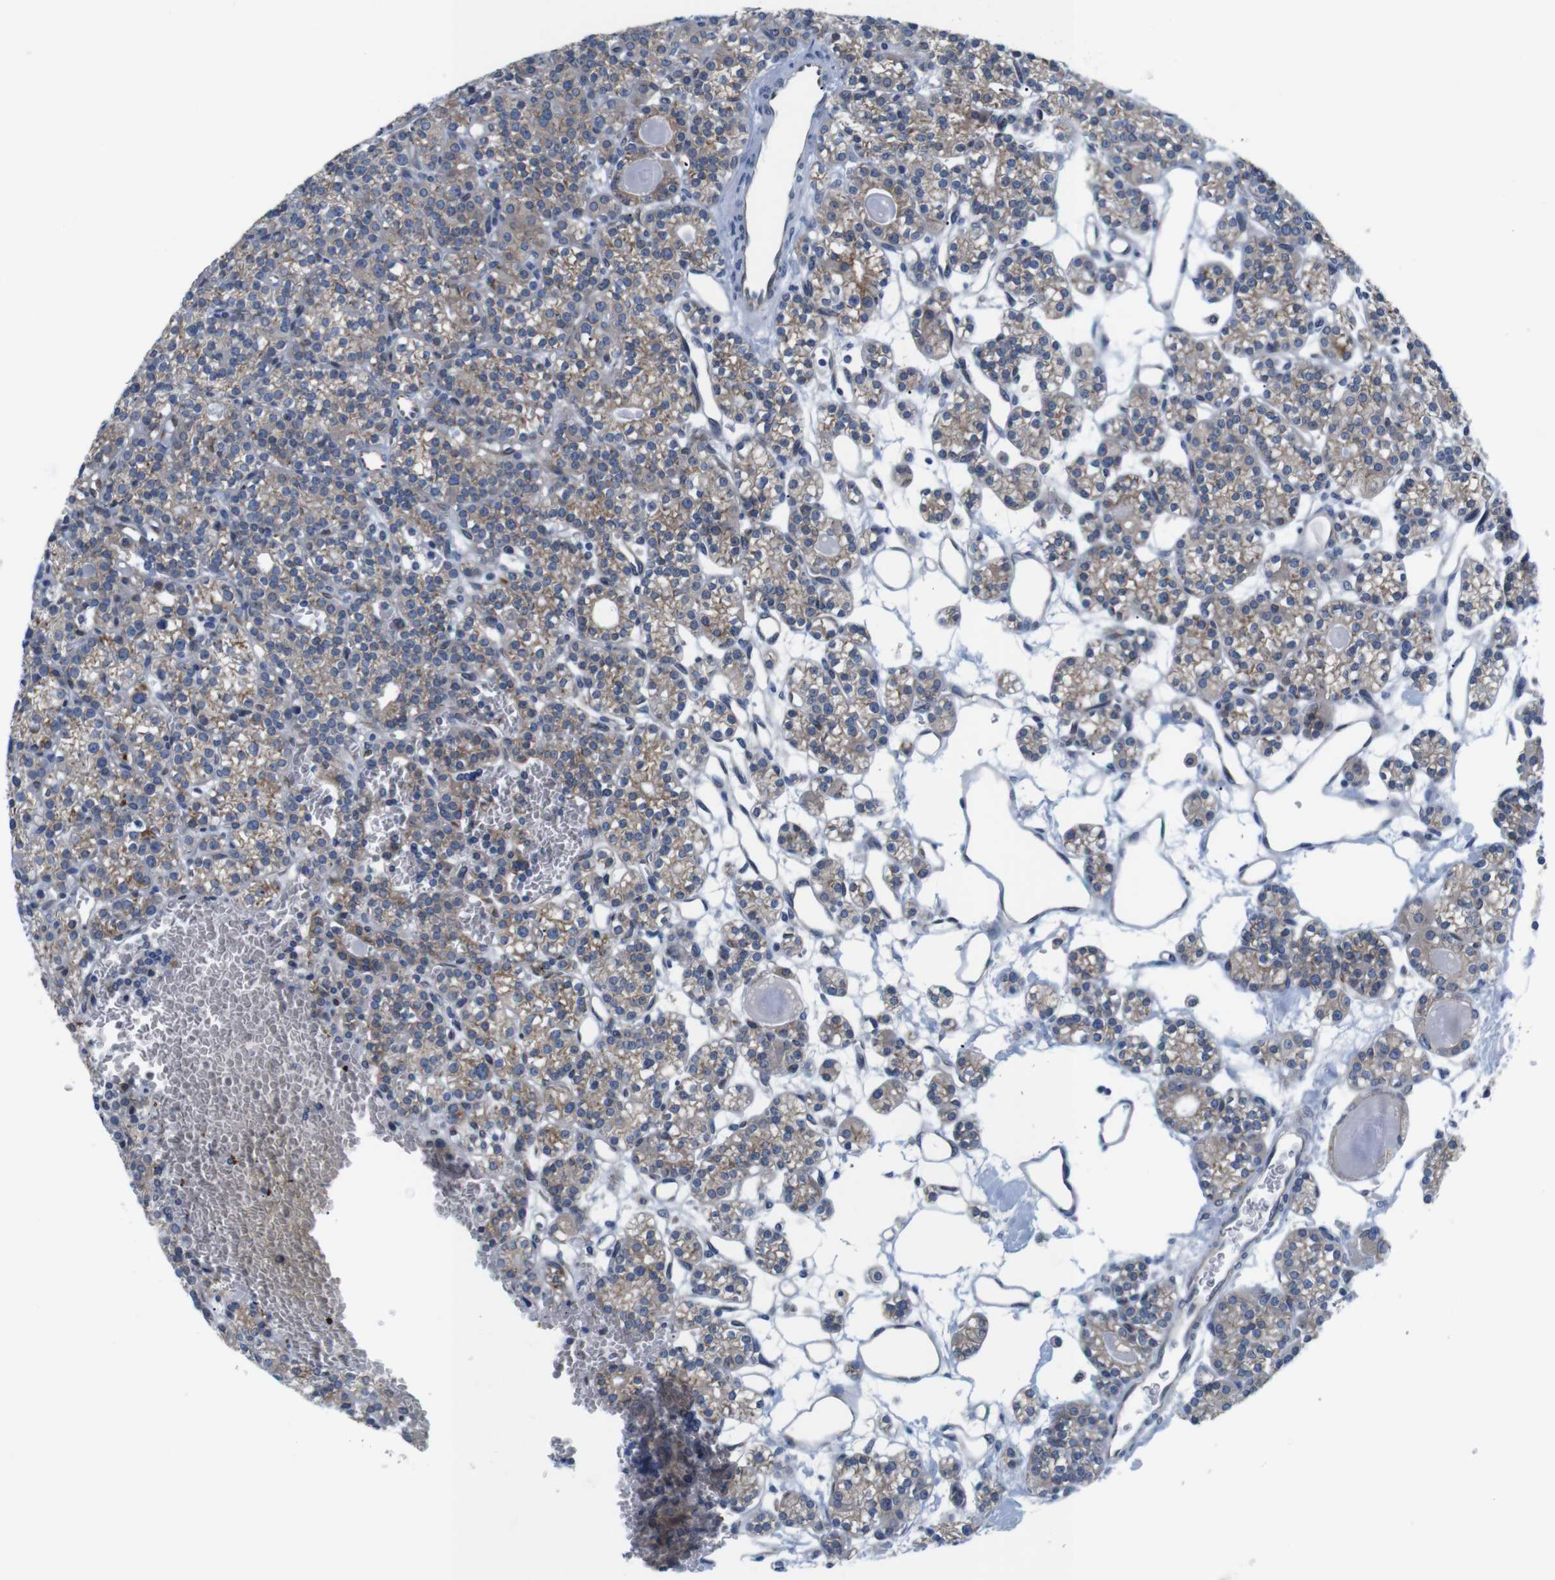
{"staining": {"intensity": "moderate", "quantity": ">75%", "location": "cytoplasmic/membranous"}, "tissue": "parathyroid gland", "cell_type": "Glandular cells", "image_type": "normal", "snomed": [{"axis": "morphology", "description": "Normal tissue, NOS"}, {"axis": "topography", "description": "Parathyroid gland"}], "caption": "Immunohistochemistry (IHC) image of normal human parathyroid gland stained for a protein (brown), which demonstrates medium levels of moderate cytoplasmic/membranous expression in approximately >75% of glandular cells.", "gene": "HACD3", "patient": {"sex": "female", "age": 64}}